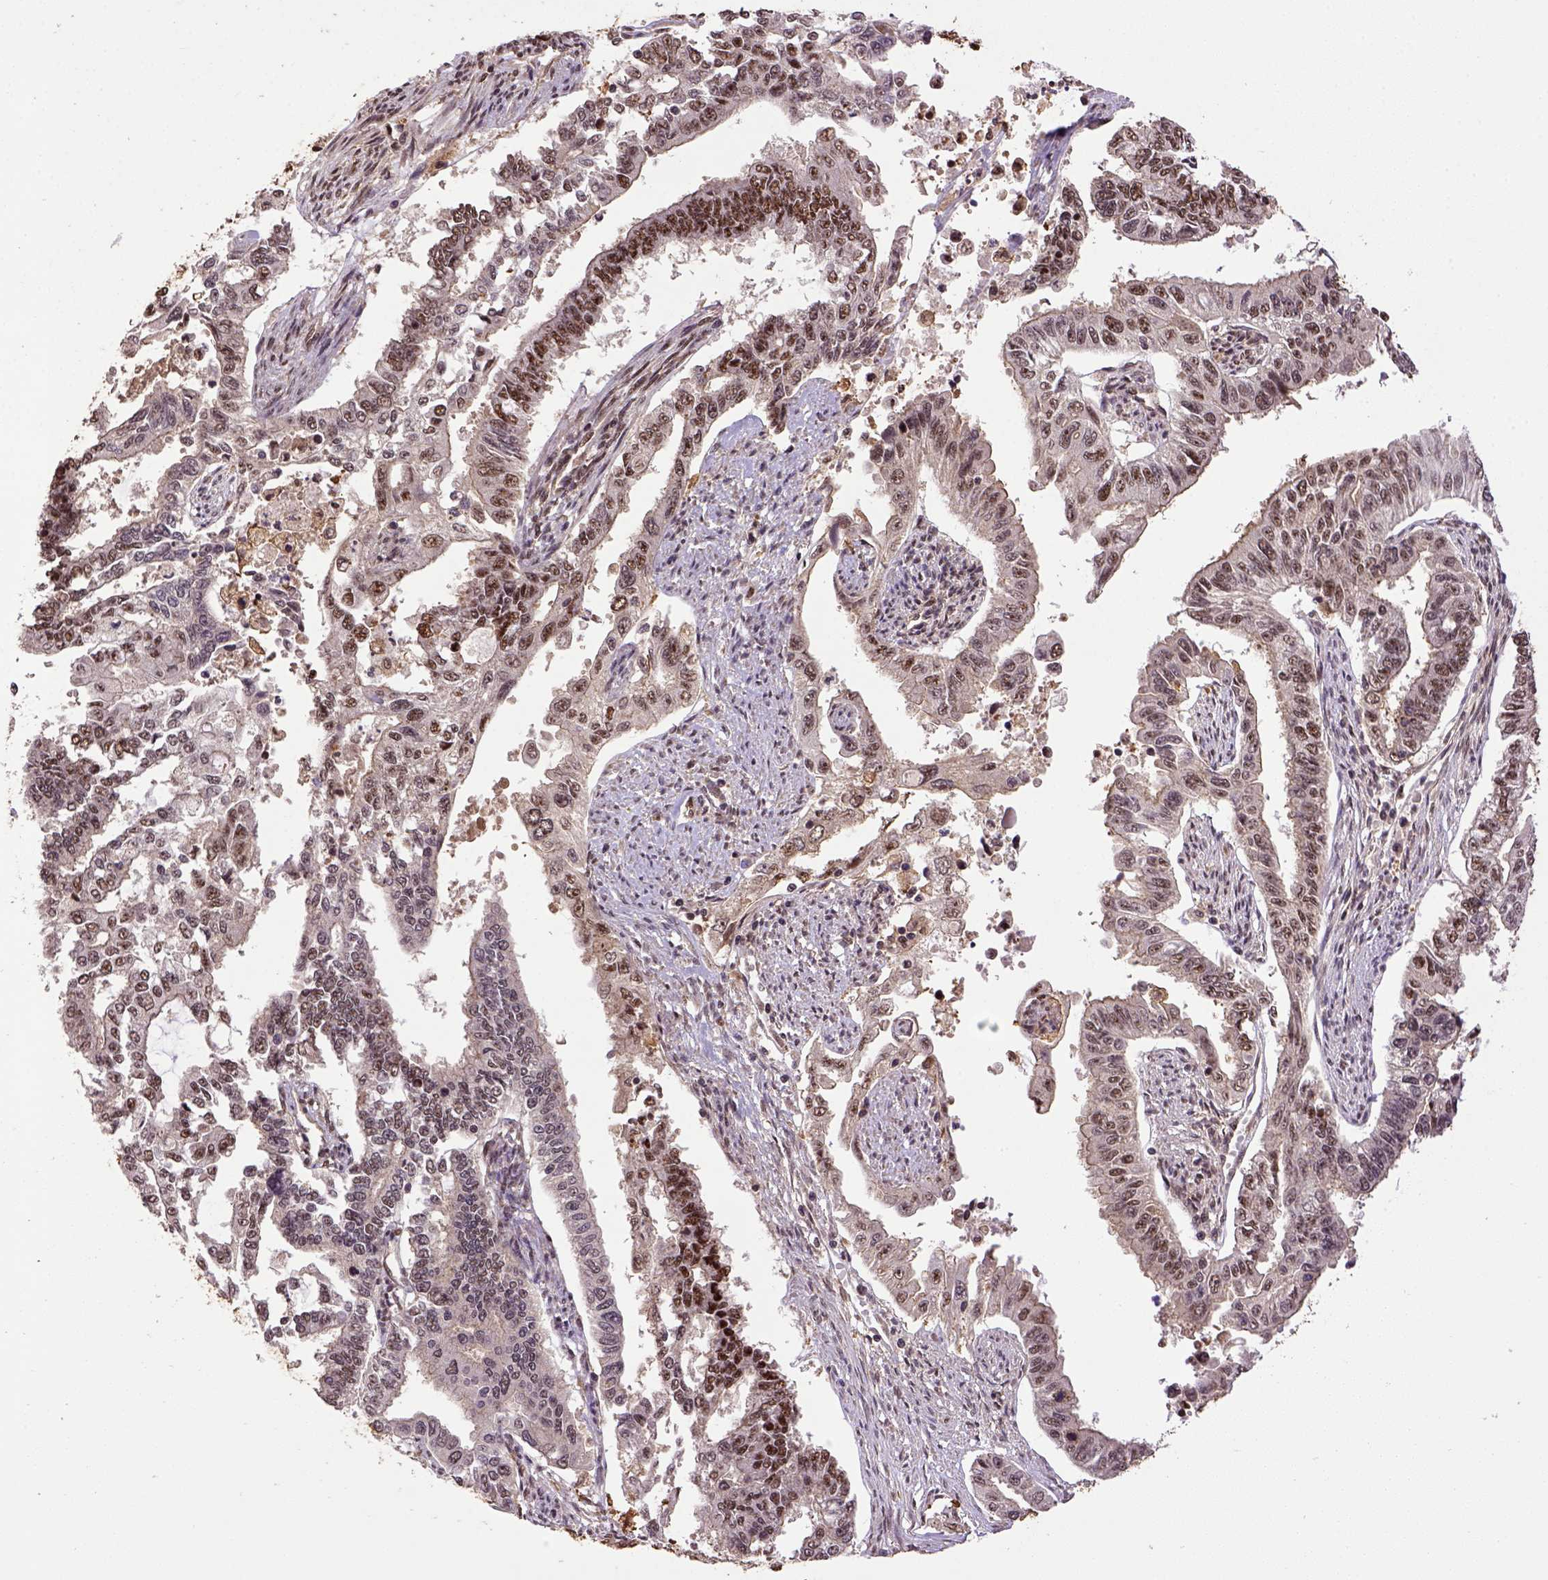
{"staining": {"intensity": "moderate", "quantity": ">75%", "location": "nuclear"}, "tissue": "endometrial cancer", "cell_type": "Tumor cells", "image_type": "cancer", "snomed": [{"axis": "morphology", "description": "Adenocarcinoma, NOS"}, {"axis": "topography", "description": "Uterus"}], "caption": "Tumor cells show moderate nuclear expression in about >75% of cells in adenocarcinoma (endometrial).", "gene": "PPIG", "patient": {"sex": "female", "age": 59}}